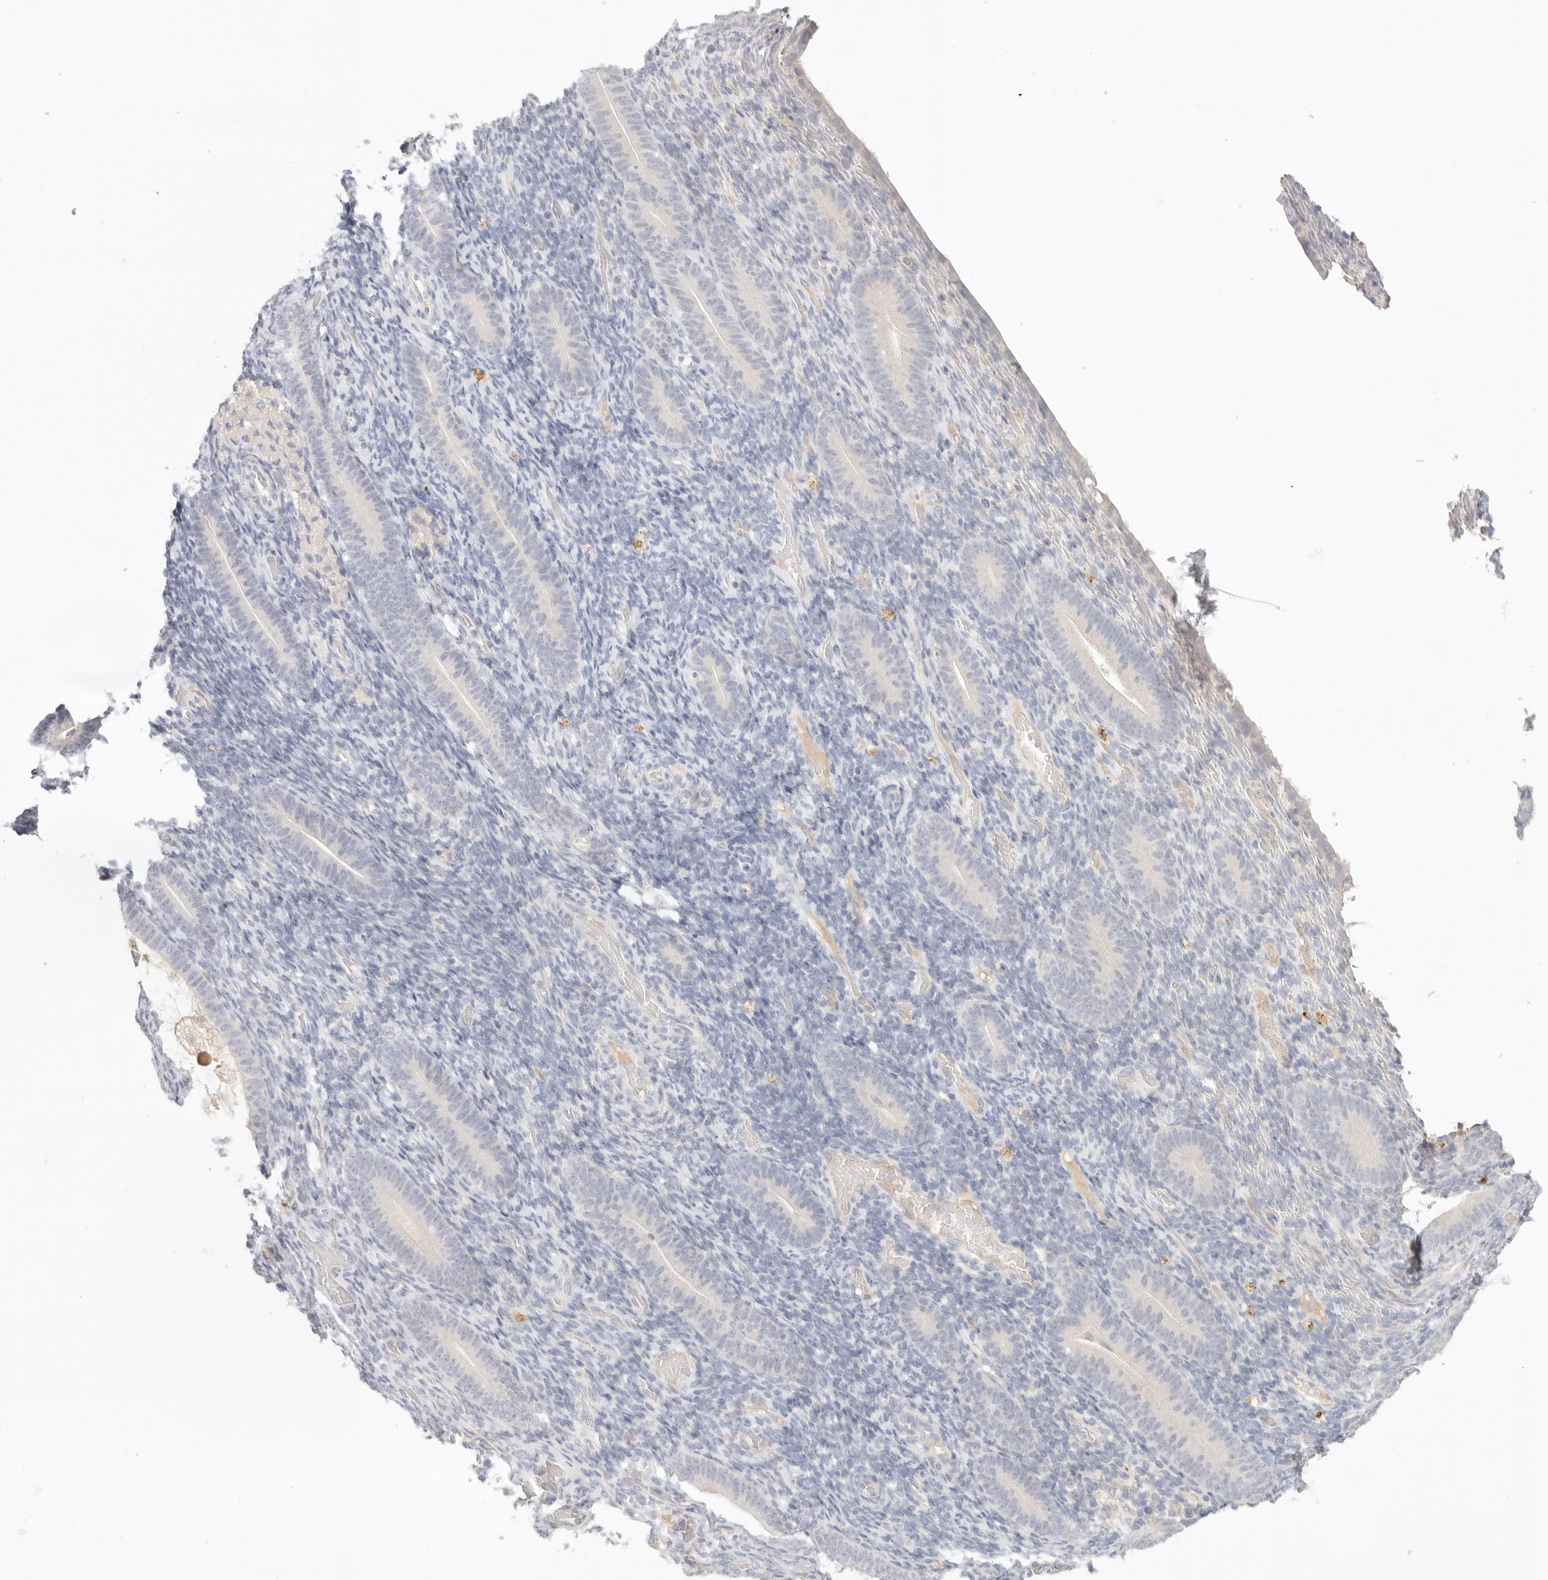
{"staining": {"intensity": "negative", "quantity": "none", "location": "none"}, "tissue": "endometrium", "cell_type": "Cells in endometrial stroma", "image_type": "normal", "snomed": [{"axis": "morphology", "description": "Normal tissue, NOS"}, {"axis": "topography", "description": "Endometrium"}], "caption": "DAB (3,3'-diaminobenzidine) immunohistochemical staining of normal human endometrium demonstrates no significant staining in cells in endometrial stroma.", "gene": "SPHK1", "patient": {"sex": "female", "age": 51}}